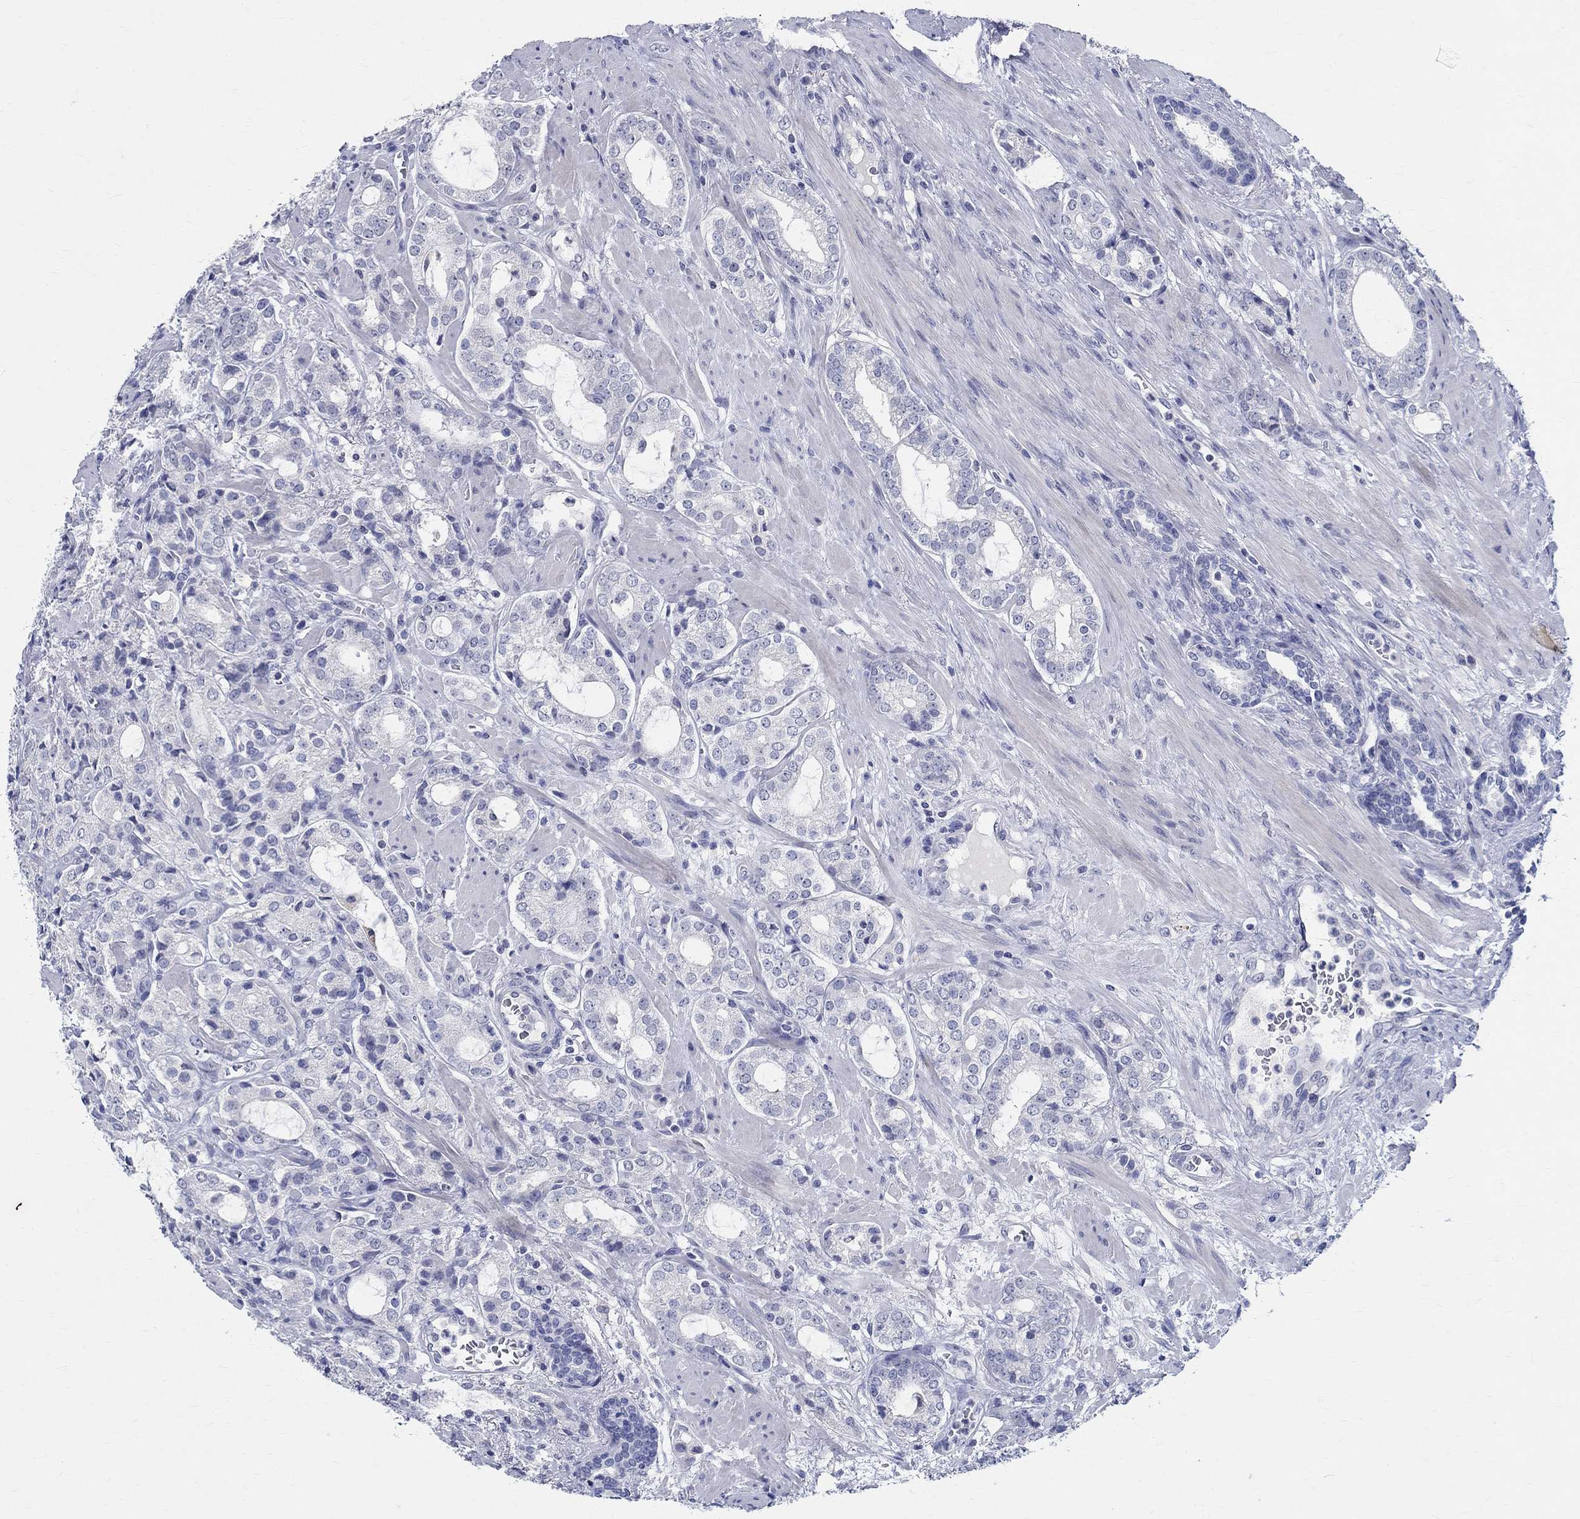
{"staining": {"intensity": "negative", "quantity": "none", "location": "none"}, "tissue": "prostate cancer", "cell_type": "Tumor cells", "image_type": "cancer", "snomed": [{"axis": "morphology", "description": "Adenocarcinoma, NOS"}, {"axis": "topography", "description": "Prostate"}], "caption": "Adenocarcinoma (prostate) was stained to show a protein in brown. There is no significant expression in tumor cells. Brightfield microscopy of immunohistochemistry (IHC) stained with DAB (brown) and hematoxylin (blue), captured at high magnification.", "gene": "CETN1", "patient": {"sex": "male", "age": 66}}